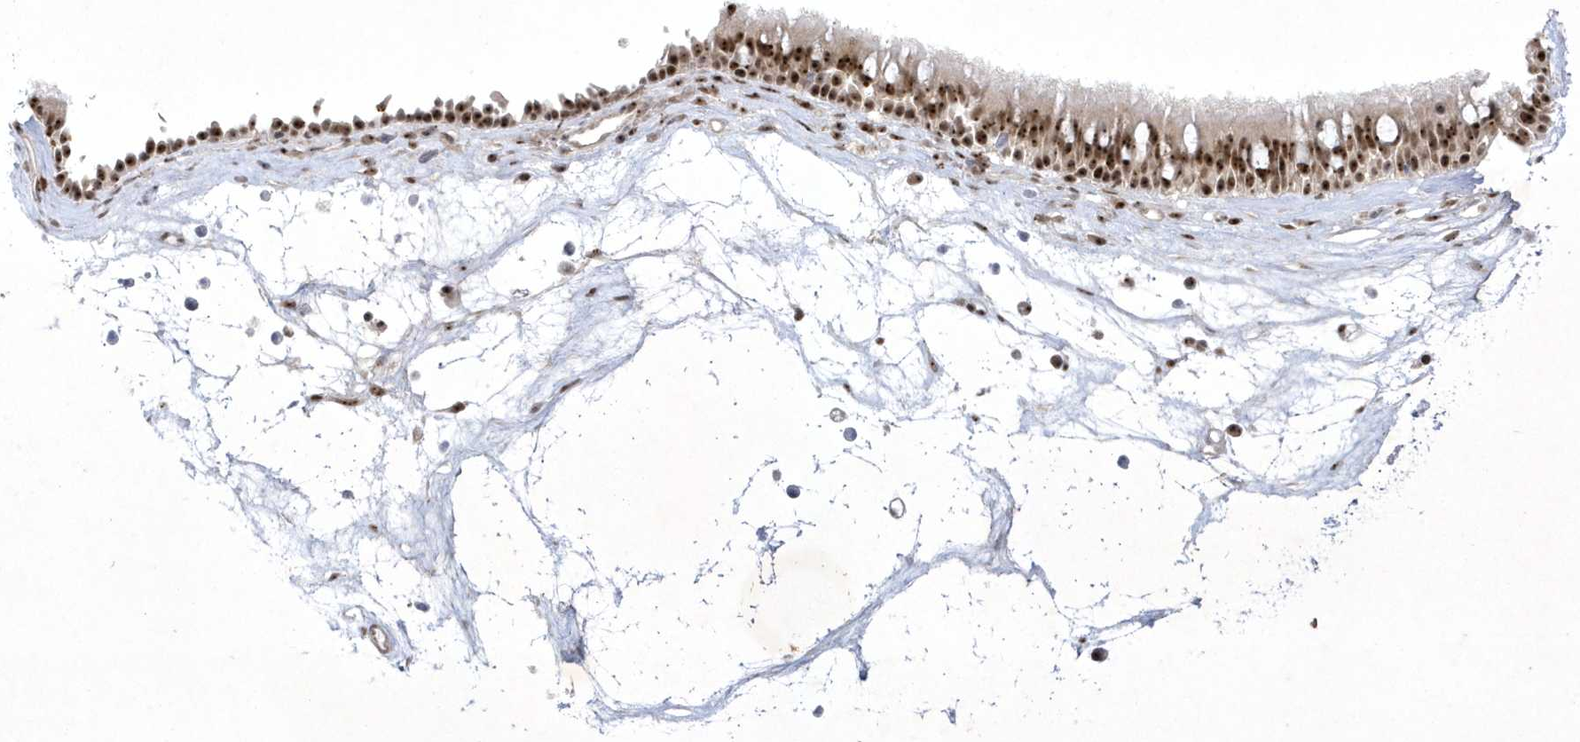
{"staining": {"intensity": "moderate", "quantity": ">75%", "location": "nuclear"}, "tissue": "nasopharynx", "cell_type": "Respiratory epithelial cells", "image_type": "normal", "snomed": [{"axis": "morphology", "description": "Normal tissue, NOS"}, {"axis": "morphology", "description": "Inflammation, NOS"}, {"axis": "morphology", "description": "Malignant melanoma, Metastatic site"}, {"axis": "topography", "description": "Nasopharynx"}], "caption": "Nasopharynx stained with a brown dye demonstrates moderate nuclear positive expression in approximately >75% of respiratory epithelial cells.", "gene": "NPM3", "patient": {"sex": "male", "age": 70}}